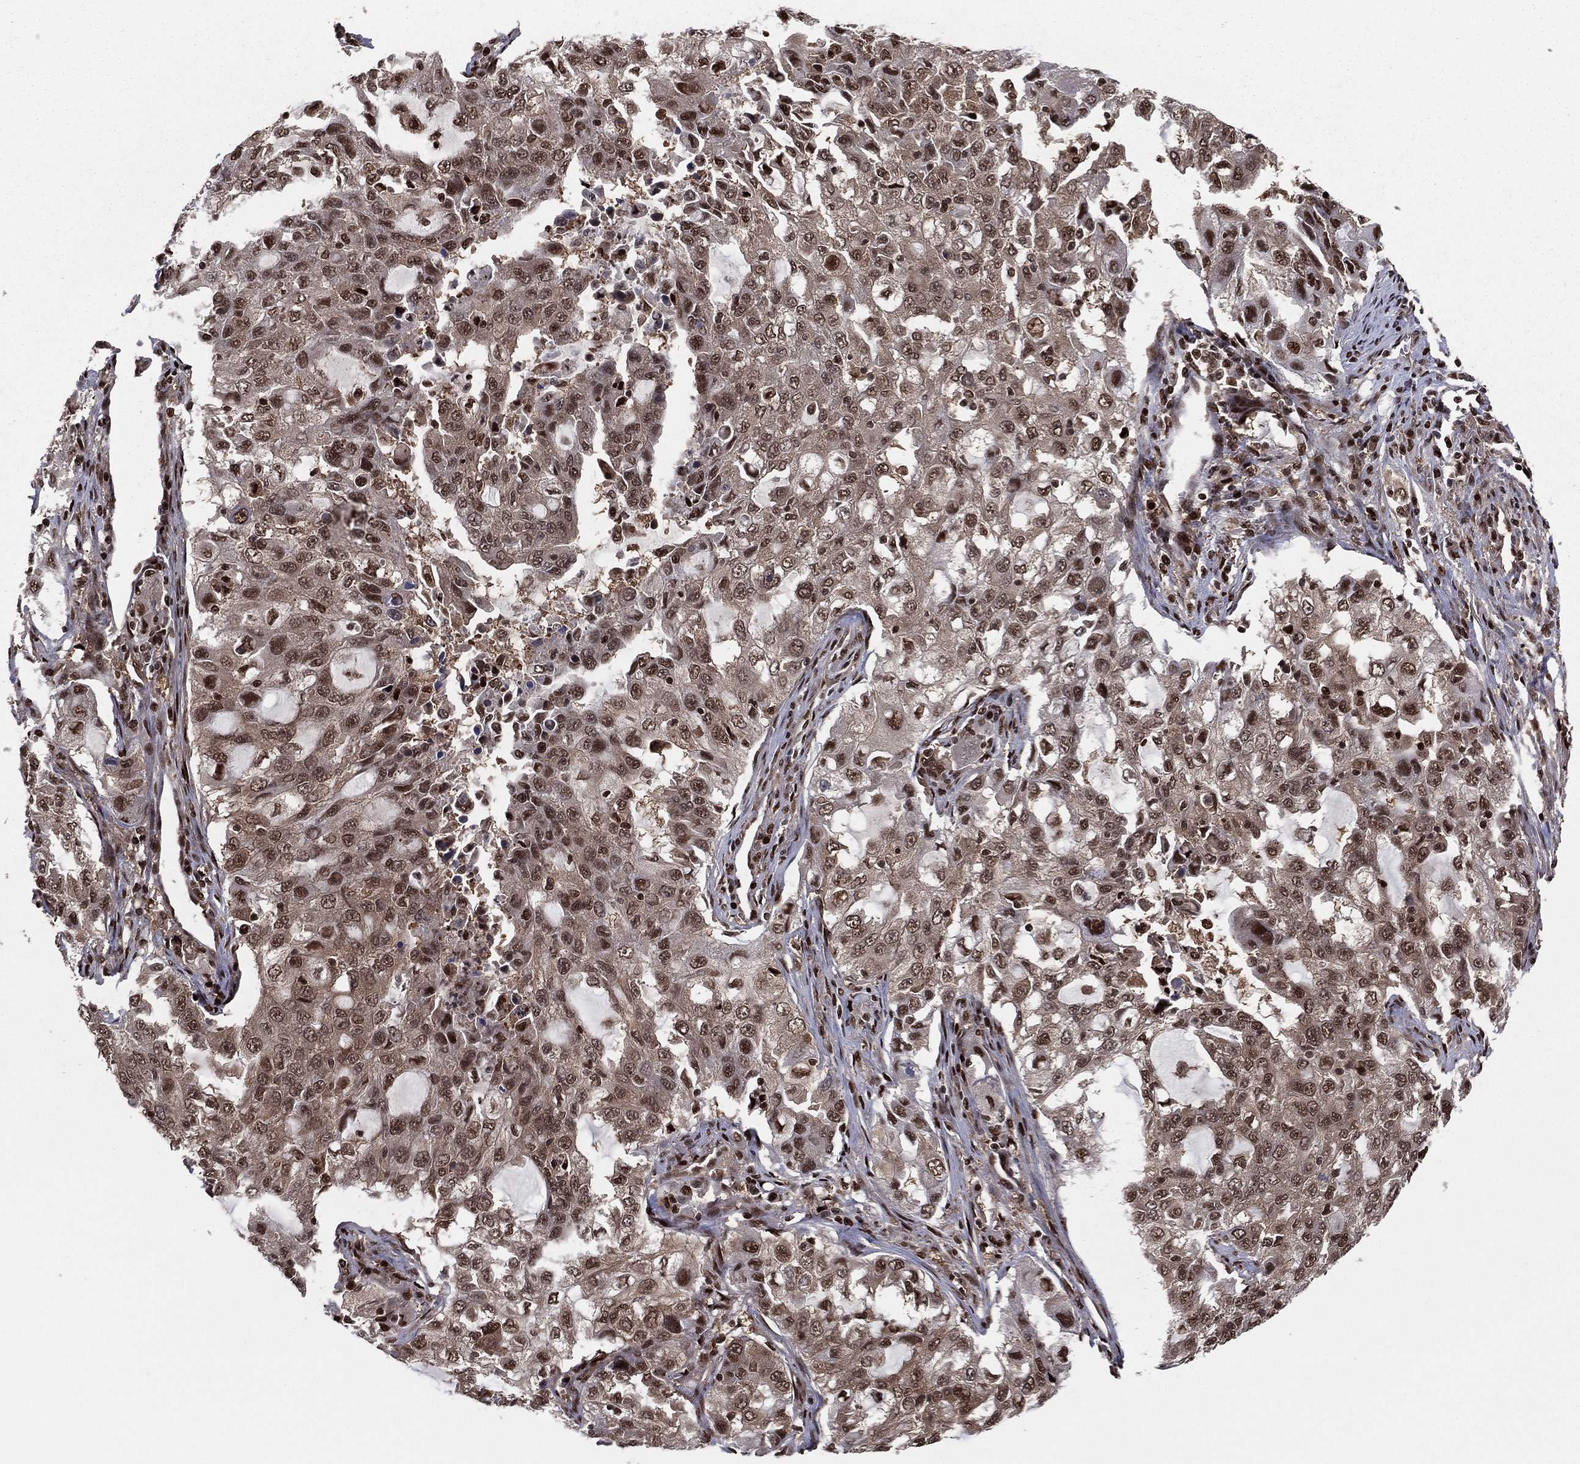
{"staining": {"intensity": "strong", "quantity": "25%-75%", "location": "nuclear"}, "tissue": "lung cancer", "cell_type": "Tumor cells", "image_type": "cancer", "snomed": [{"axis": "morphology", "description": "Adenocarcinoma, NOS"}, {"axis": "topography", "description": "Lung"}], "caption": "Strong nuclear positivity is identified in about 25%-75% of tumor cells in adenocarcinoma (lung).", "gene": "PSMA1", "patient": {"sex": "female", "age": 61}}